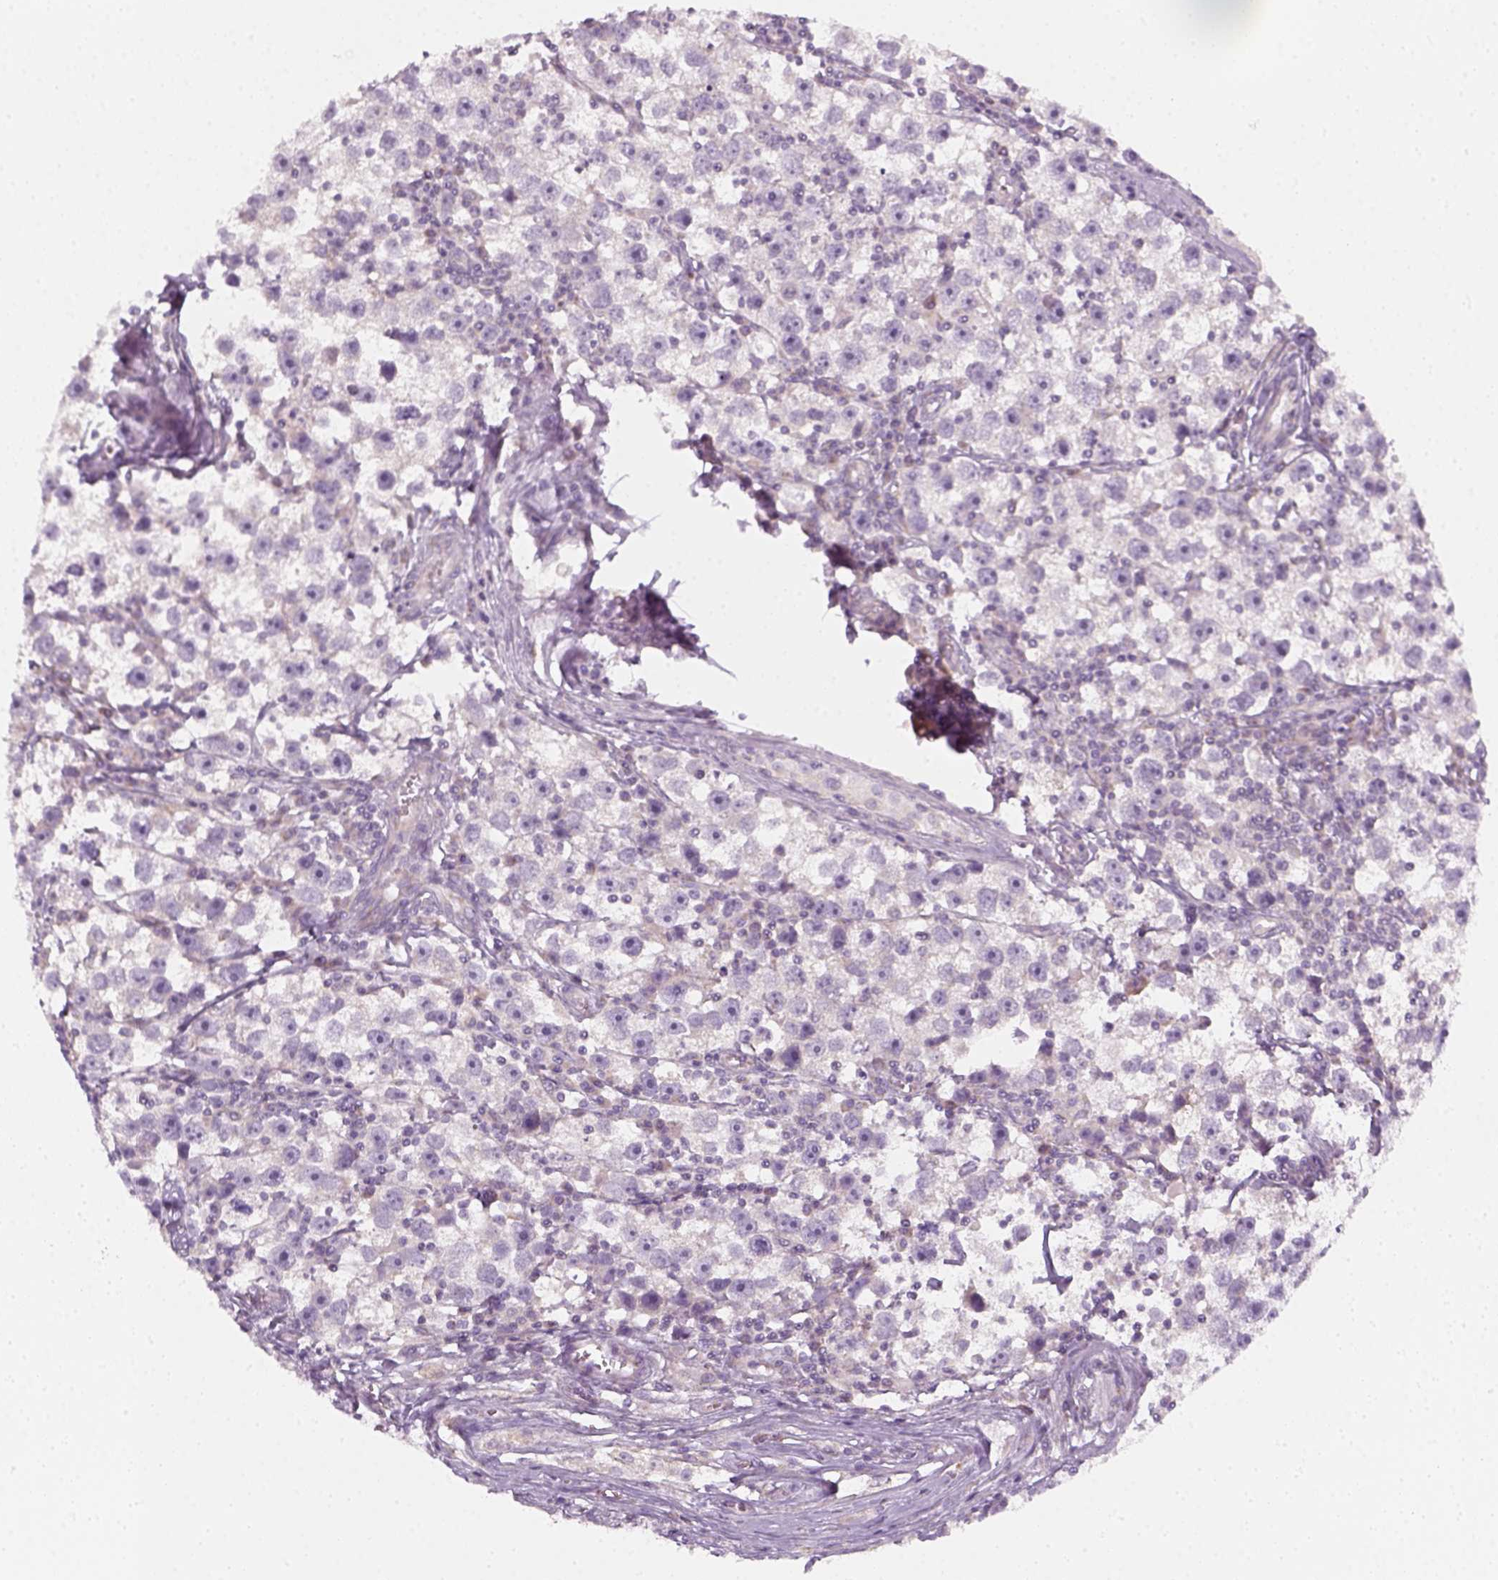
{"staining": {"intensity": "negative", "quantity": "none", "location": "none"}, "tissue": "testis cancer", "cell_type": "Tumor cells", "image_type": "cancer", "snomed": [{"axis": "morphology", "description": "Seminoma, NOS"}, {"axis": "topography", "description": "Testis"}], "caption": "Image shows no significant protein staining in tumor cells of testis cancer (seminoma).", "gene": "AWAT2", "patient": {"sex": "male", "age": 30}}